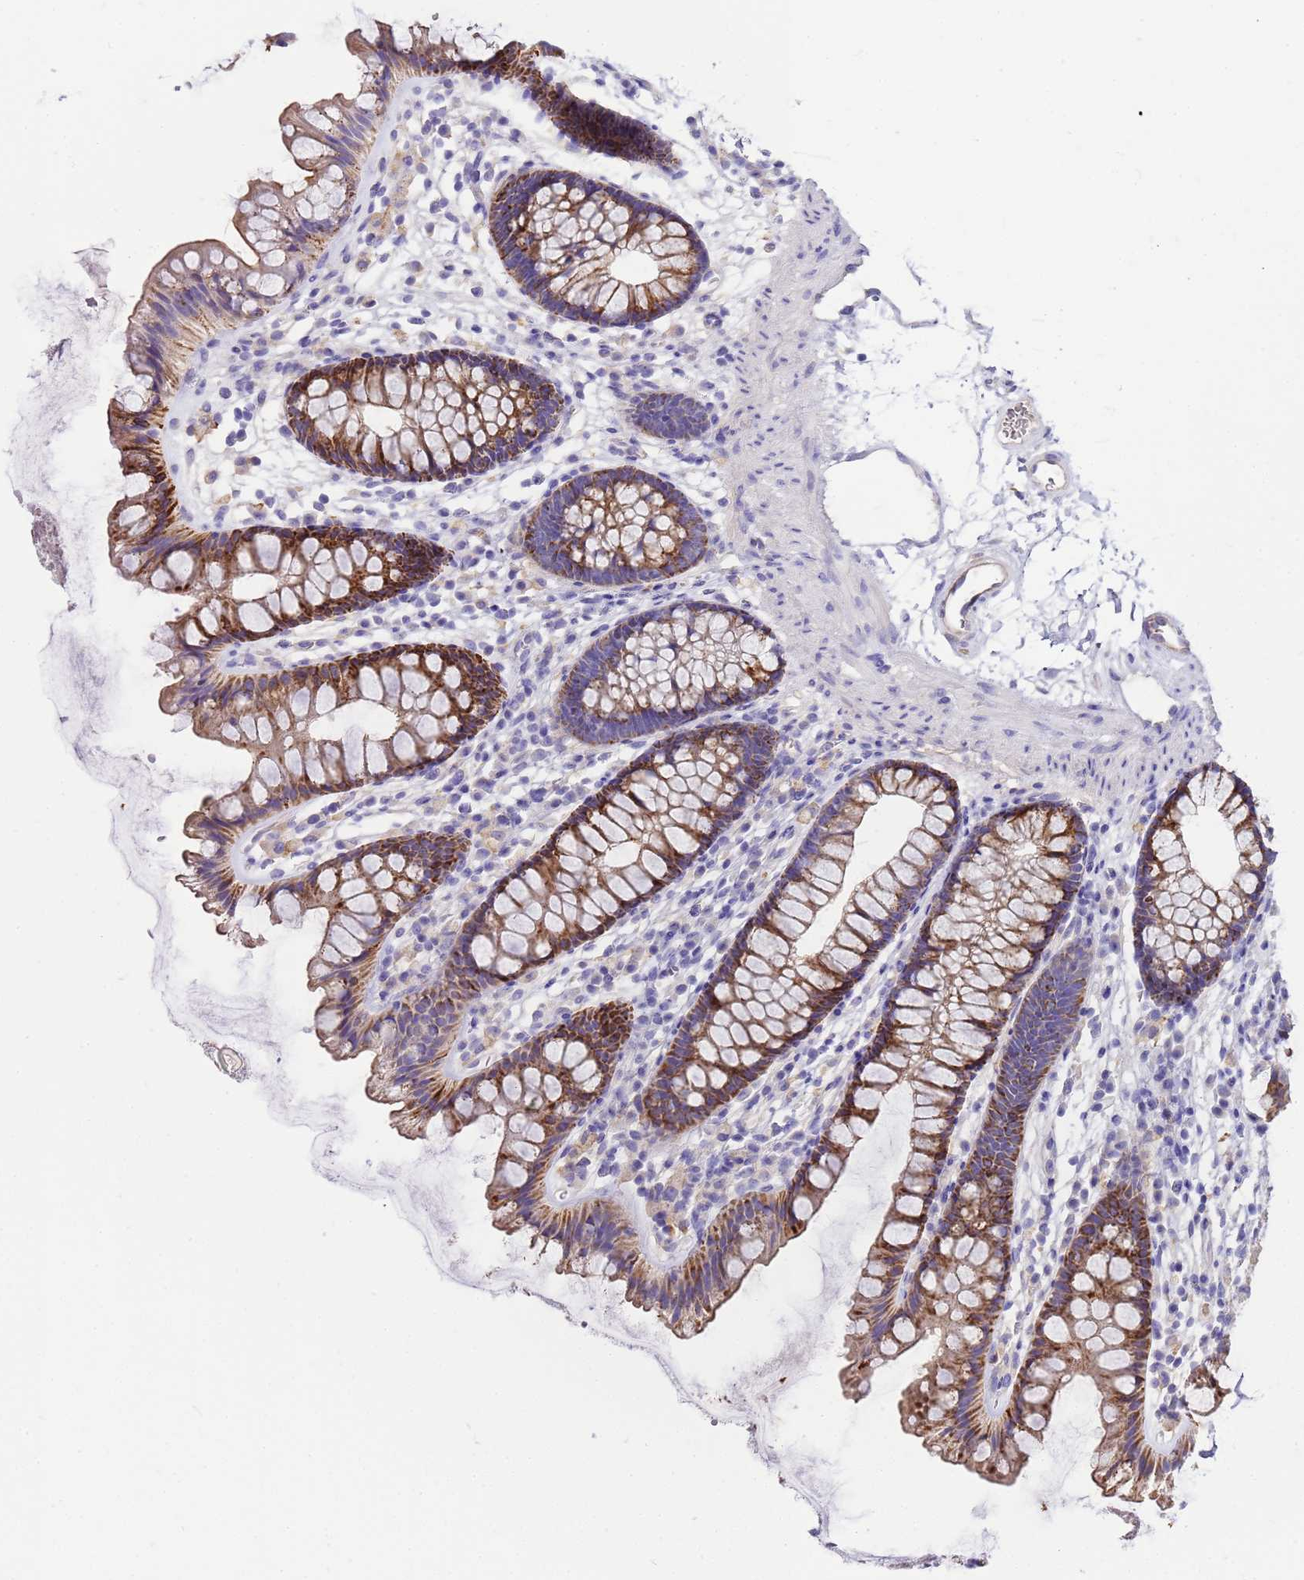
{"staining": {"intensity": "weak", "quantity": "25%-75%", "location": "cytoplasmic/membranous"}, "tissue": "colon", "cell_type": "Endothelial cells", "image_type": "normal", "snomed": [{"axis": "morphology", "description": "Normal tissue, NOS"}, {"axis": "topography", "description": "Colon"}], "caption": "DAB immunohistochemical staining of benign colon shows weak cytoplasmic/membranous protein staining in approximately 25%-75% of endothelial cells.", "gene": "RIPPLY2", "patient": {"sex": "female", "age": 62}}